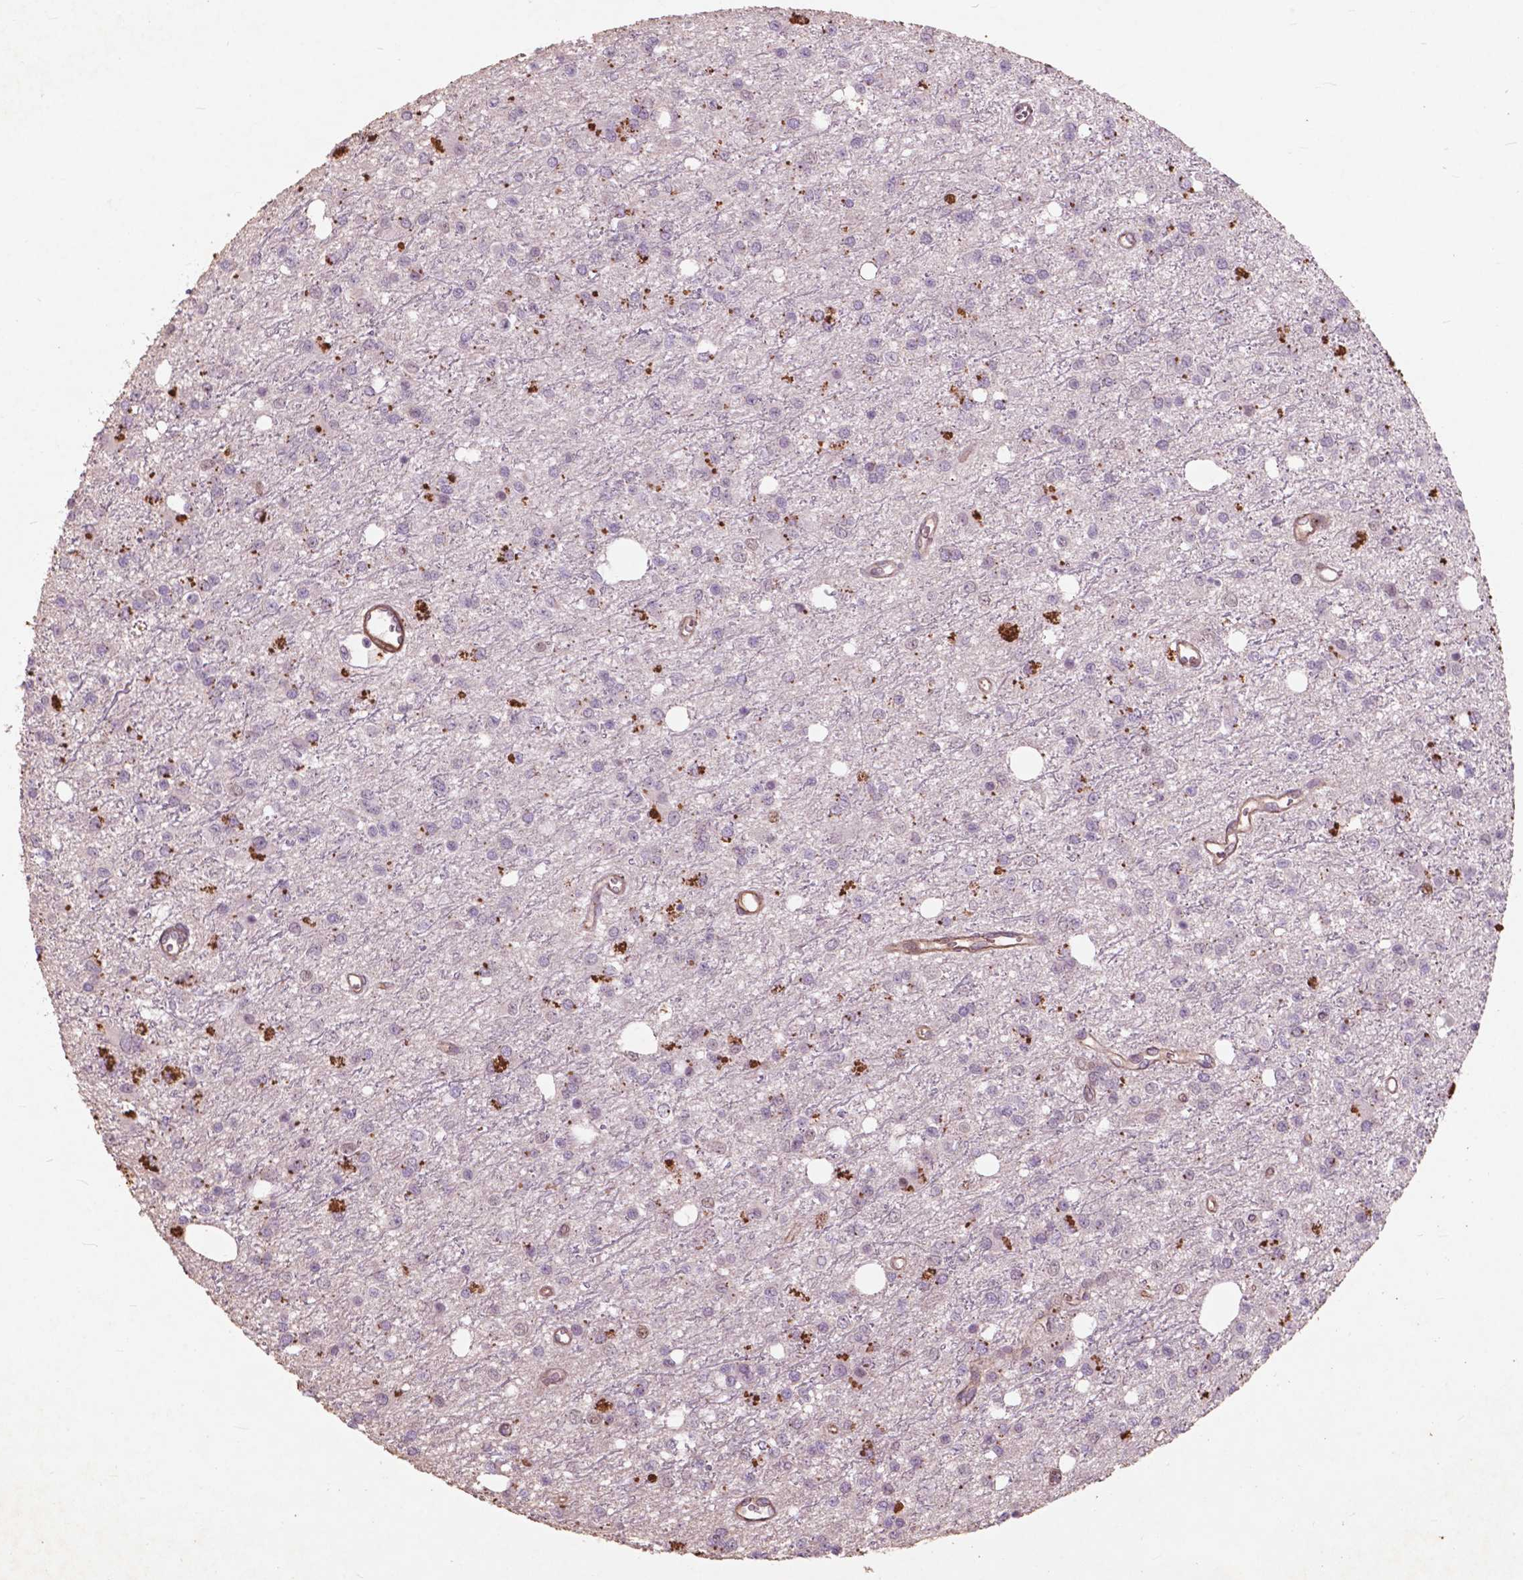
{"staining": {"intensity": "negative", "quantity": "none", "location": "none"}, "tissue": "glioma", "cell_type": "Tumor cells", "image_type": "cancer", "snomed": [{"axis": "morphology", "description": "Glioma, malignant, Low grade"}, {"axis": "topography", "description": "Brain"}], "caption": "Immunohistochemistry of human low-grade glioma (malignant) displays no staining in tumor cells. (DAB (3,3'-diaminobenzidine) immunohistochemistry (IHC) with hematoxylin counter stain).", "gene": "RFPL4B", "patient": {"sex": "female", "age": 45}}